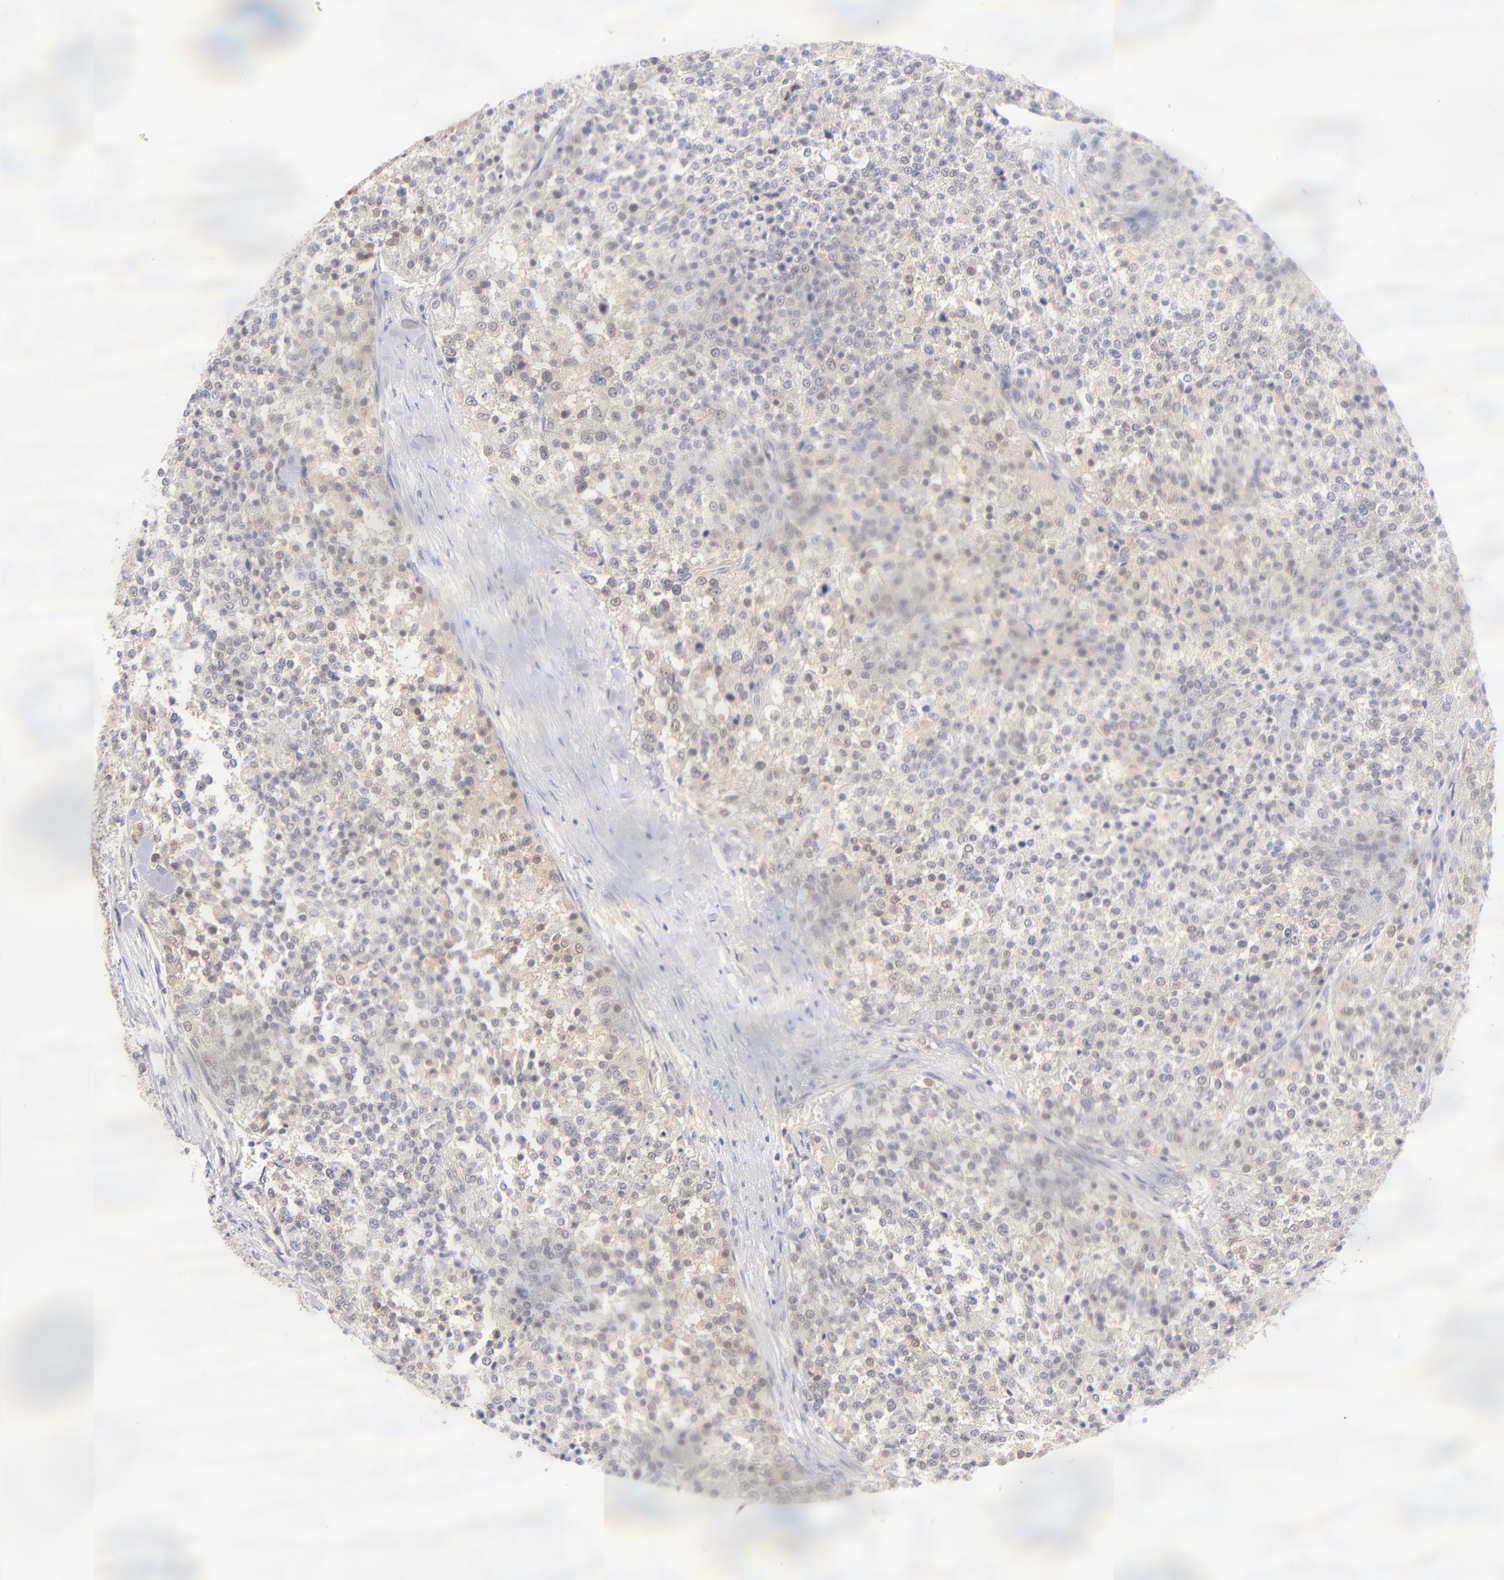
{"staining": {"intensity": "weak", "quantity": "<25%", "location": "nuclear"}, "tissue": "testis cancer", "cell_type": "Tumor cells", "image_type": "cancer", "snomed": [{"axis": "morphology", "description": "Seminoma, NOS"}, {"axis": "topography", "description": "Testis"}], "caption": "A high-resolution micrograph shows immunohistochemistry (IHC) staining of testis cancer (seminoma), which exhibits no significant staining in tumor cells.", "gene": "CASP6", "patient": {"sex": "male", "age": 59}}